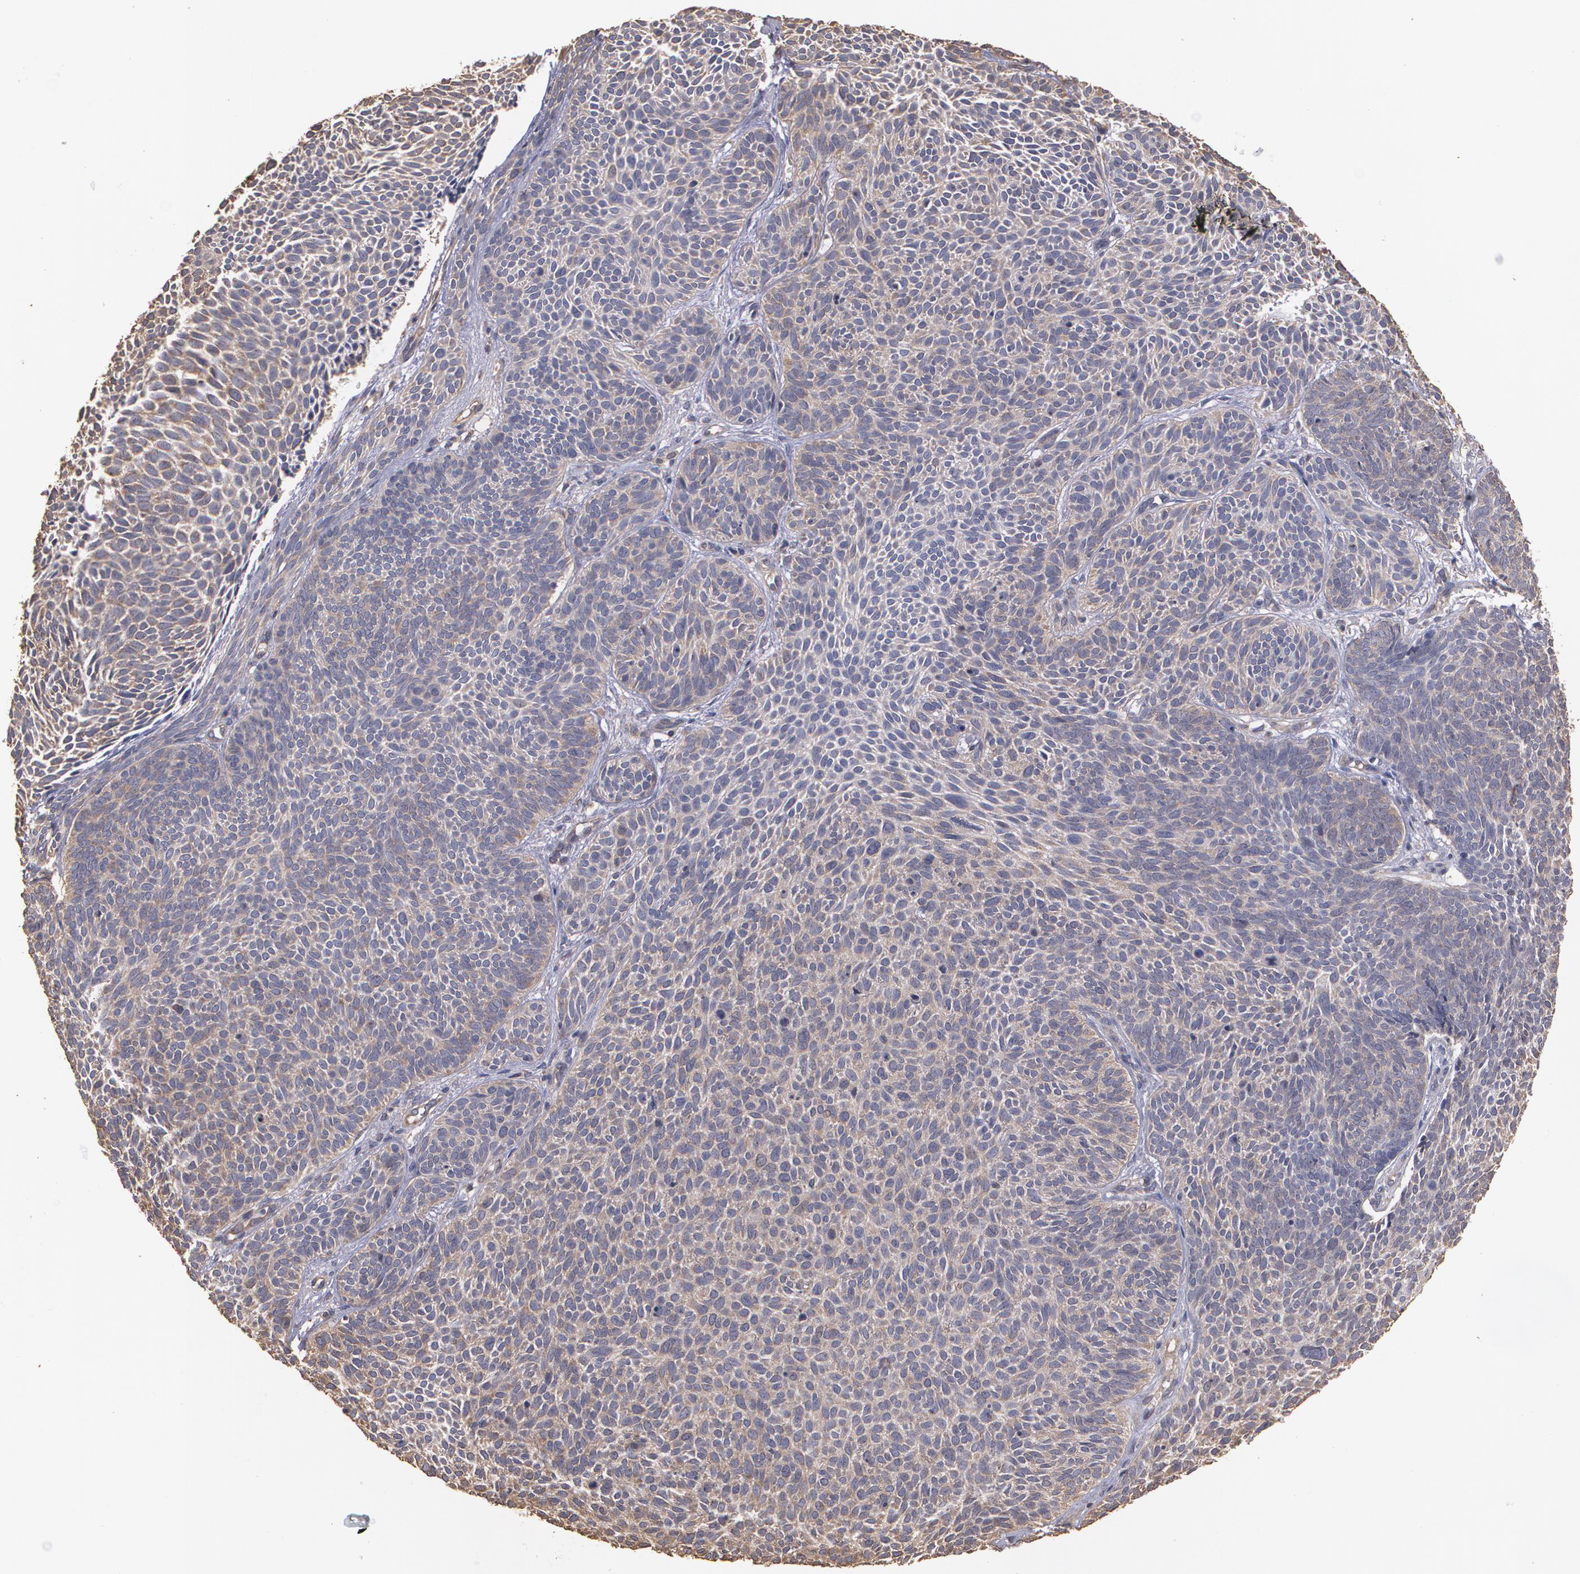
{"staining": {"intensity": "weak", "quantity": ">75%", "location": "cytoplasmic/membranous"}, "tissue": "skin cancer", "cell_type": "Tumor cells", "image_type": "cancer", "snomed": [{"axis": "morphology", "description": "Basal cell carcinoma"}, {"axis": "topography", "description": "Skin"}], "caption": "Immunohistochemistry (IHC) of skin cancer reveals low levels of weak cytoplasmic/membranous positivity in about >75% of tumor cells.", "gene": "PON1", "patient": {"sex": "male", "age": 84}}